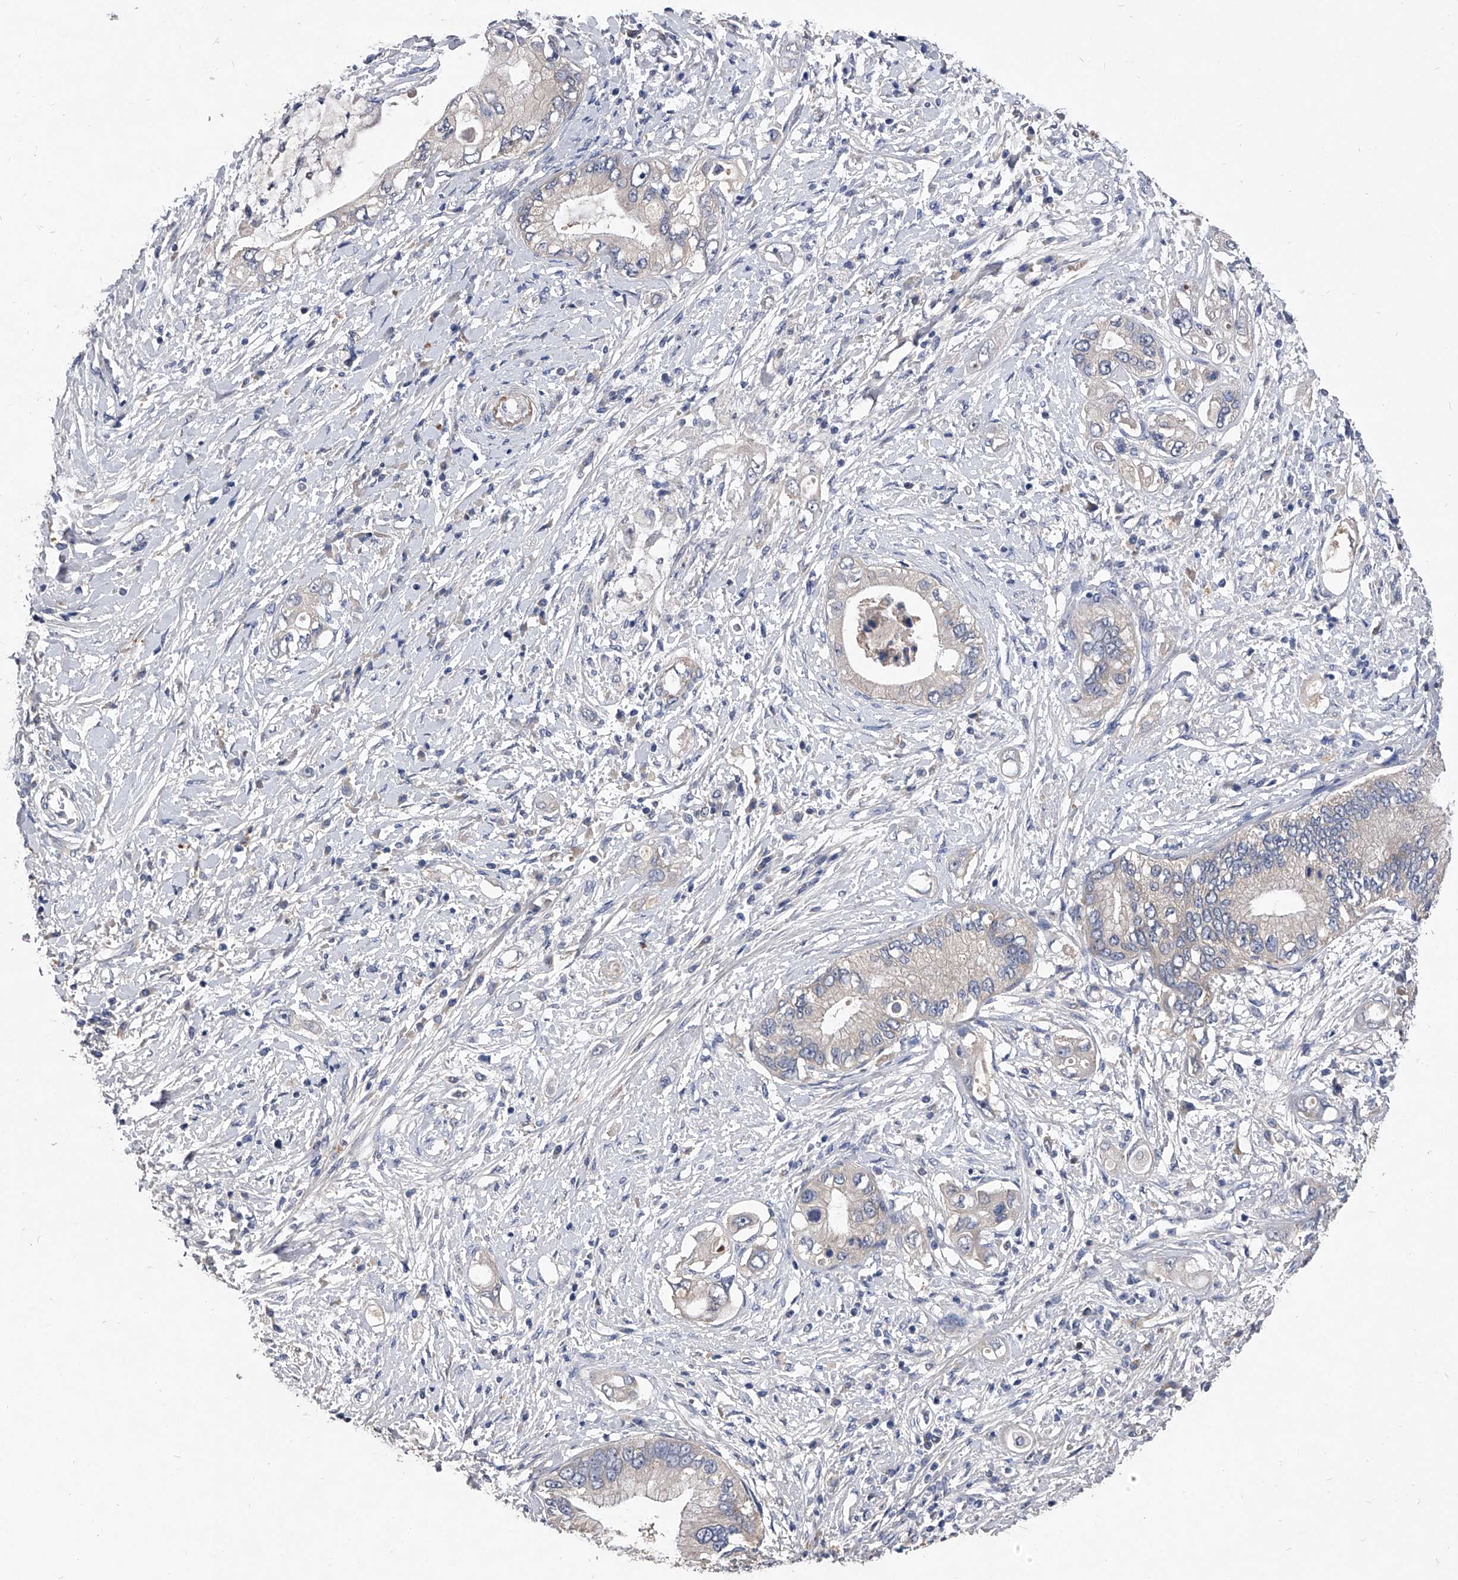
{"staining": {"intensity": "negative", "quantity": "none", "location": "none"}, "tissue": "pancreatic cancer", "cell_type": "Tumor cells", "image_type": "cancer", "snomed": [{"axis": "morphology", "description": "Inflammation, NOS"}, {"axis": "morphology", "description": "Adenocarcinoma, NOS"}, {"axis": "topography", "description": "Pancreas"}], "caption": "Immunohistochemistry (IHC) photomicrograph of neoplastic tissue: human adenocarcinoma (pancreatic) stained with DAB displays no significant protein expression in tumor cells.", "gene": "C5", "patient": {"sex": "female", "age": 56}}